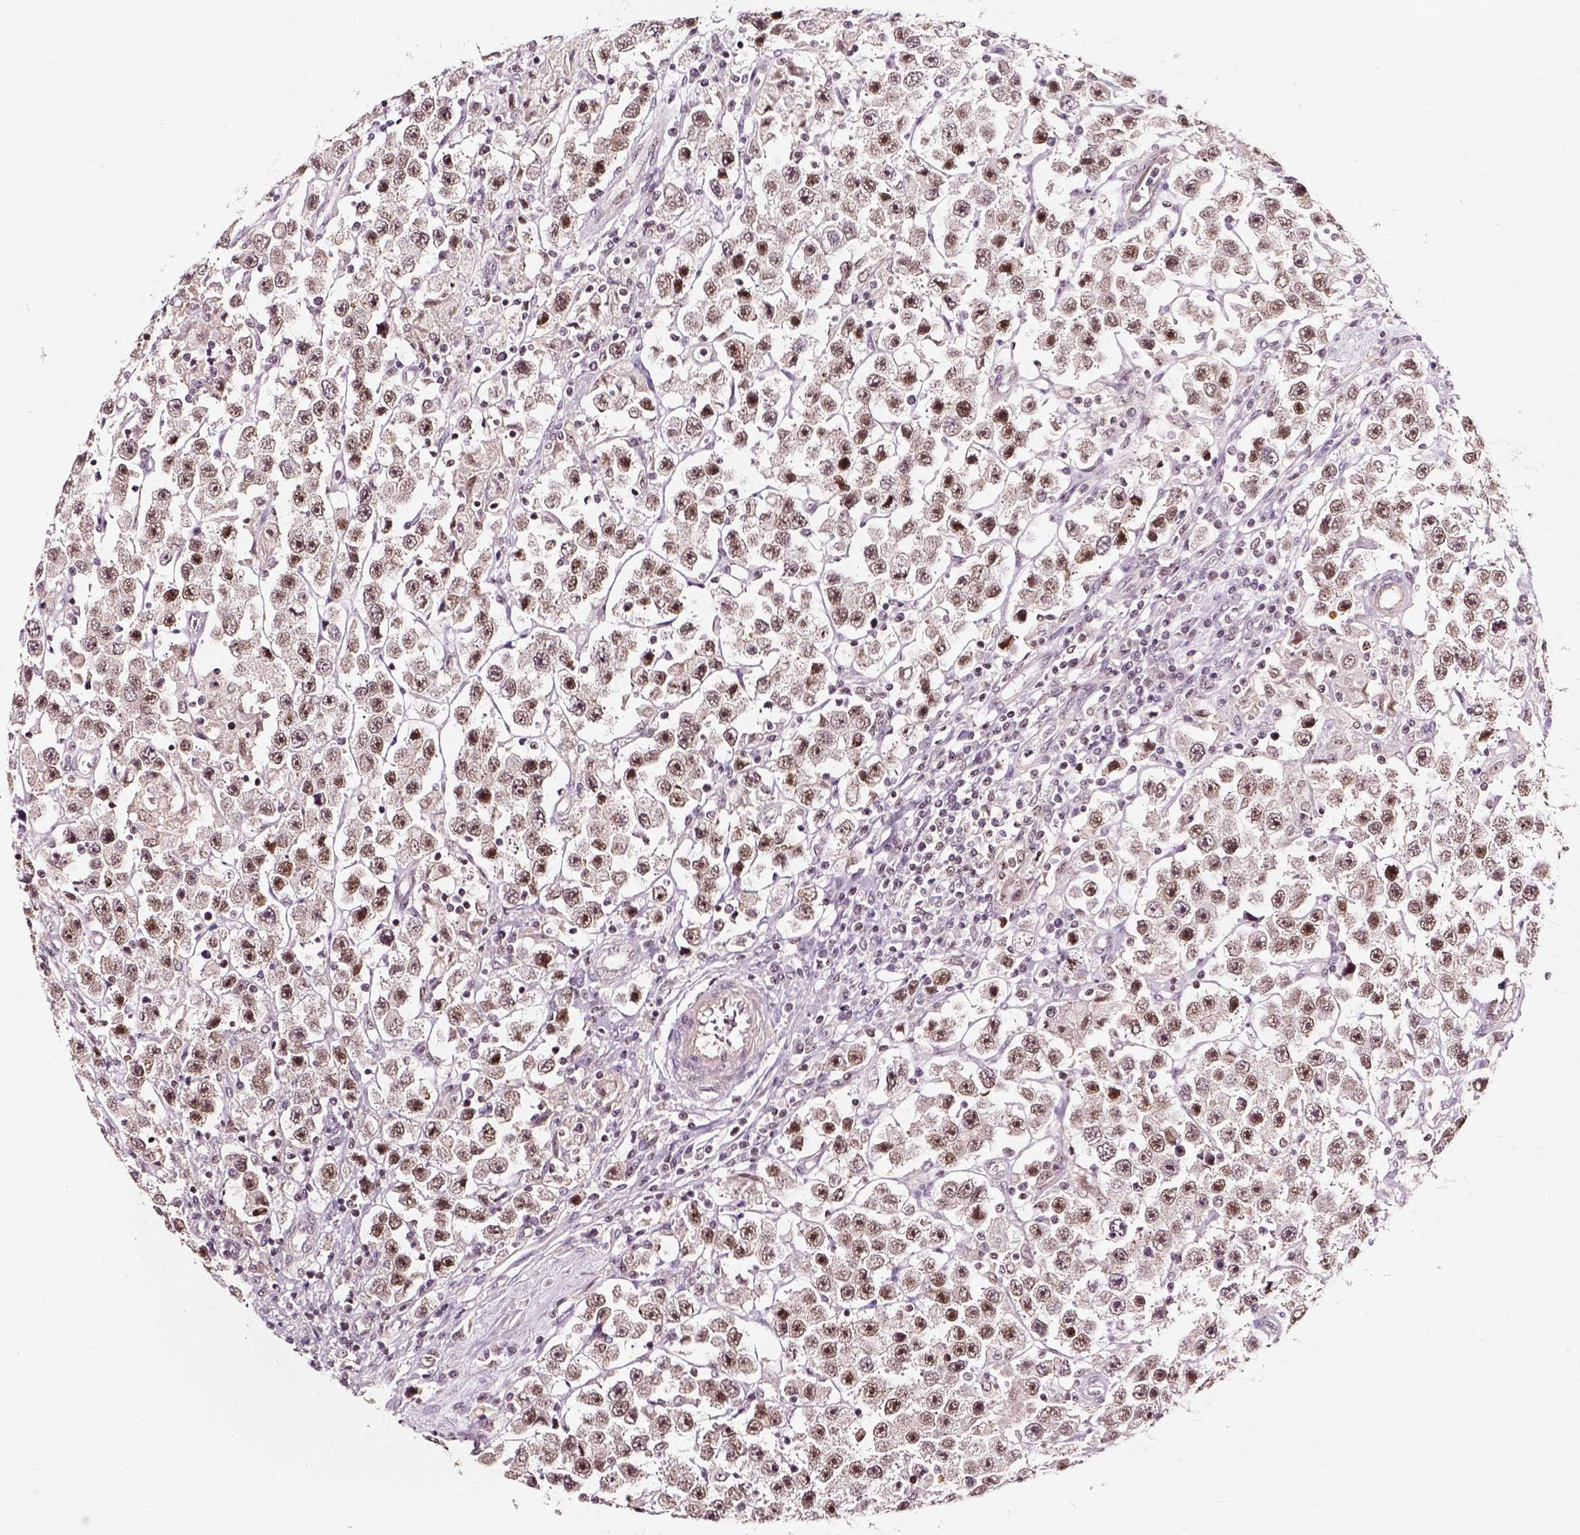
{"staining": {"intensity": "moderate", "quantity": ">75%", "location": "nuclear"}, "tissue": "testis cancer", "cell_type": "Tumor cells", "image_type": "cancer", "snomed": [{"axis": "morphology", "description": "Seminoma, NOS"}, {"axis": "topography", "description": "Testis"}], "caption": "Moderate nuclear expression for a protein is appreciated in about >75% of tumor cells of testis cancer using immunohistochemistry.", "gene": "NACC1", "patient": {"sex": "male", "age": 45}}